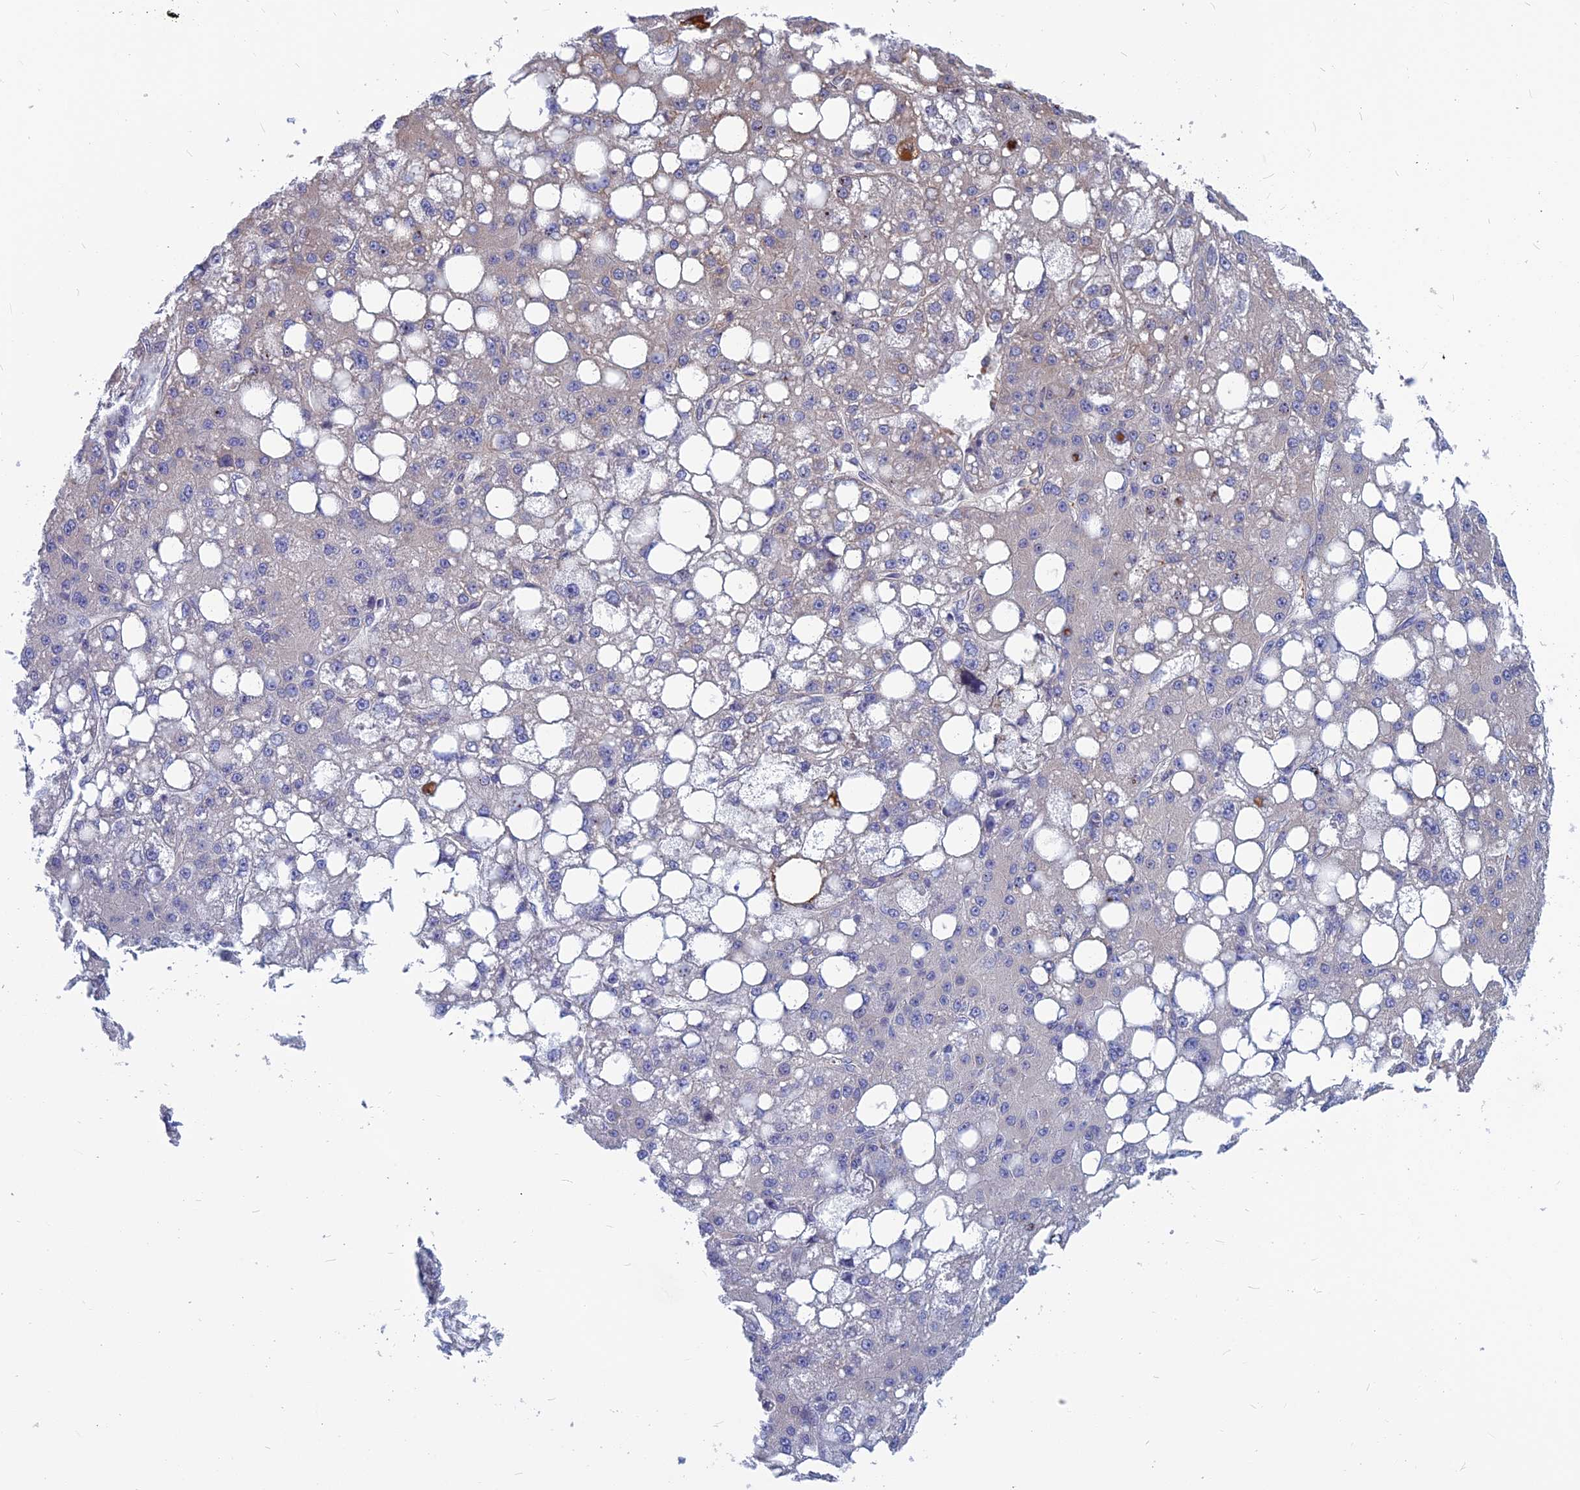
{"staining": {"intensity": "negative", "quantity": "none", "location": "none"}, "tissue": "liver cancer", "cell_type": "Tumor cells", "image_type": "cancer", "snomed": [{"axis": "morphology", "description": "Carcinoma, Hepatocellular, NOS"}, {"axis": "topography", "description": "Liver"}], "caption": "High power microscopy micrograph of an IHC micrograph of liver cancer (hepatocellular carcinoma), revealing no significant staining in tumor cells.", "gene": "KIAA1143", "patient": {"sex": "male", "age": 67}}